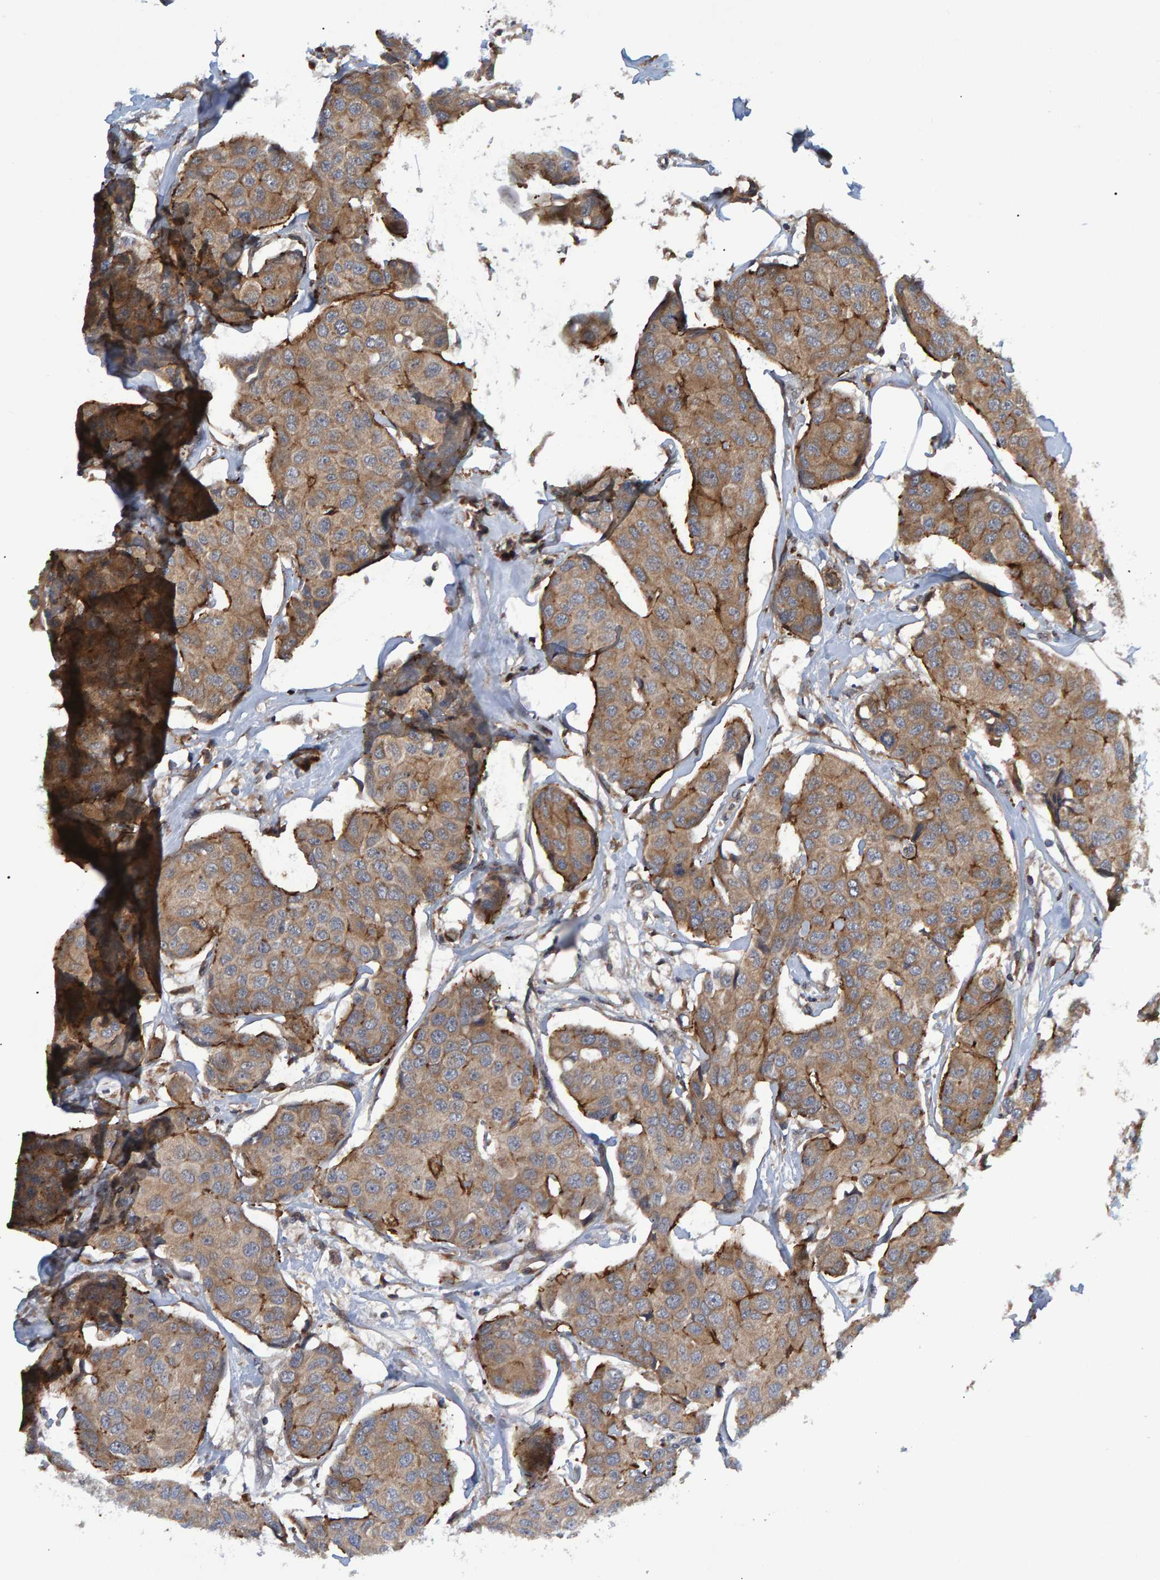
{"staining": {"intensity": "weak", "quantity": ">75%", "location": "cytoplasmic/membranous"}, "tissue": "breast cancer", "cell_type": "Tumor cells", "image_type": "cancer", "snomed": [{"axis": "morphology", "description": "Duct carcinoma"}, {"axis": "topography", "description": "Breast"}], "caption": "Immunohistochemistry (IHC) of breast cancer displays low levels of weak cytoplasmic/membranous positivity in approximately >75% of tumor cells. (DAB IHC with brightfield microscopy, high magnification).", "gene": "ATP6V1H", "patient": {"sex": "female", "age": 80}}